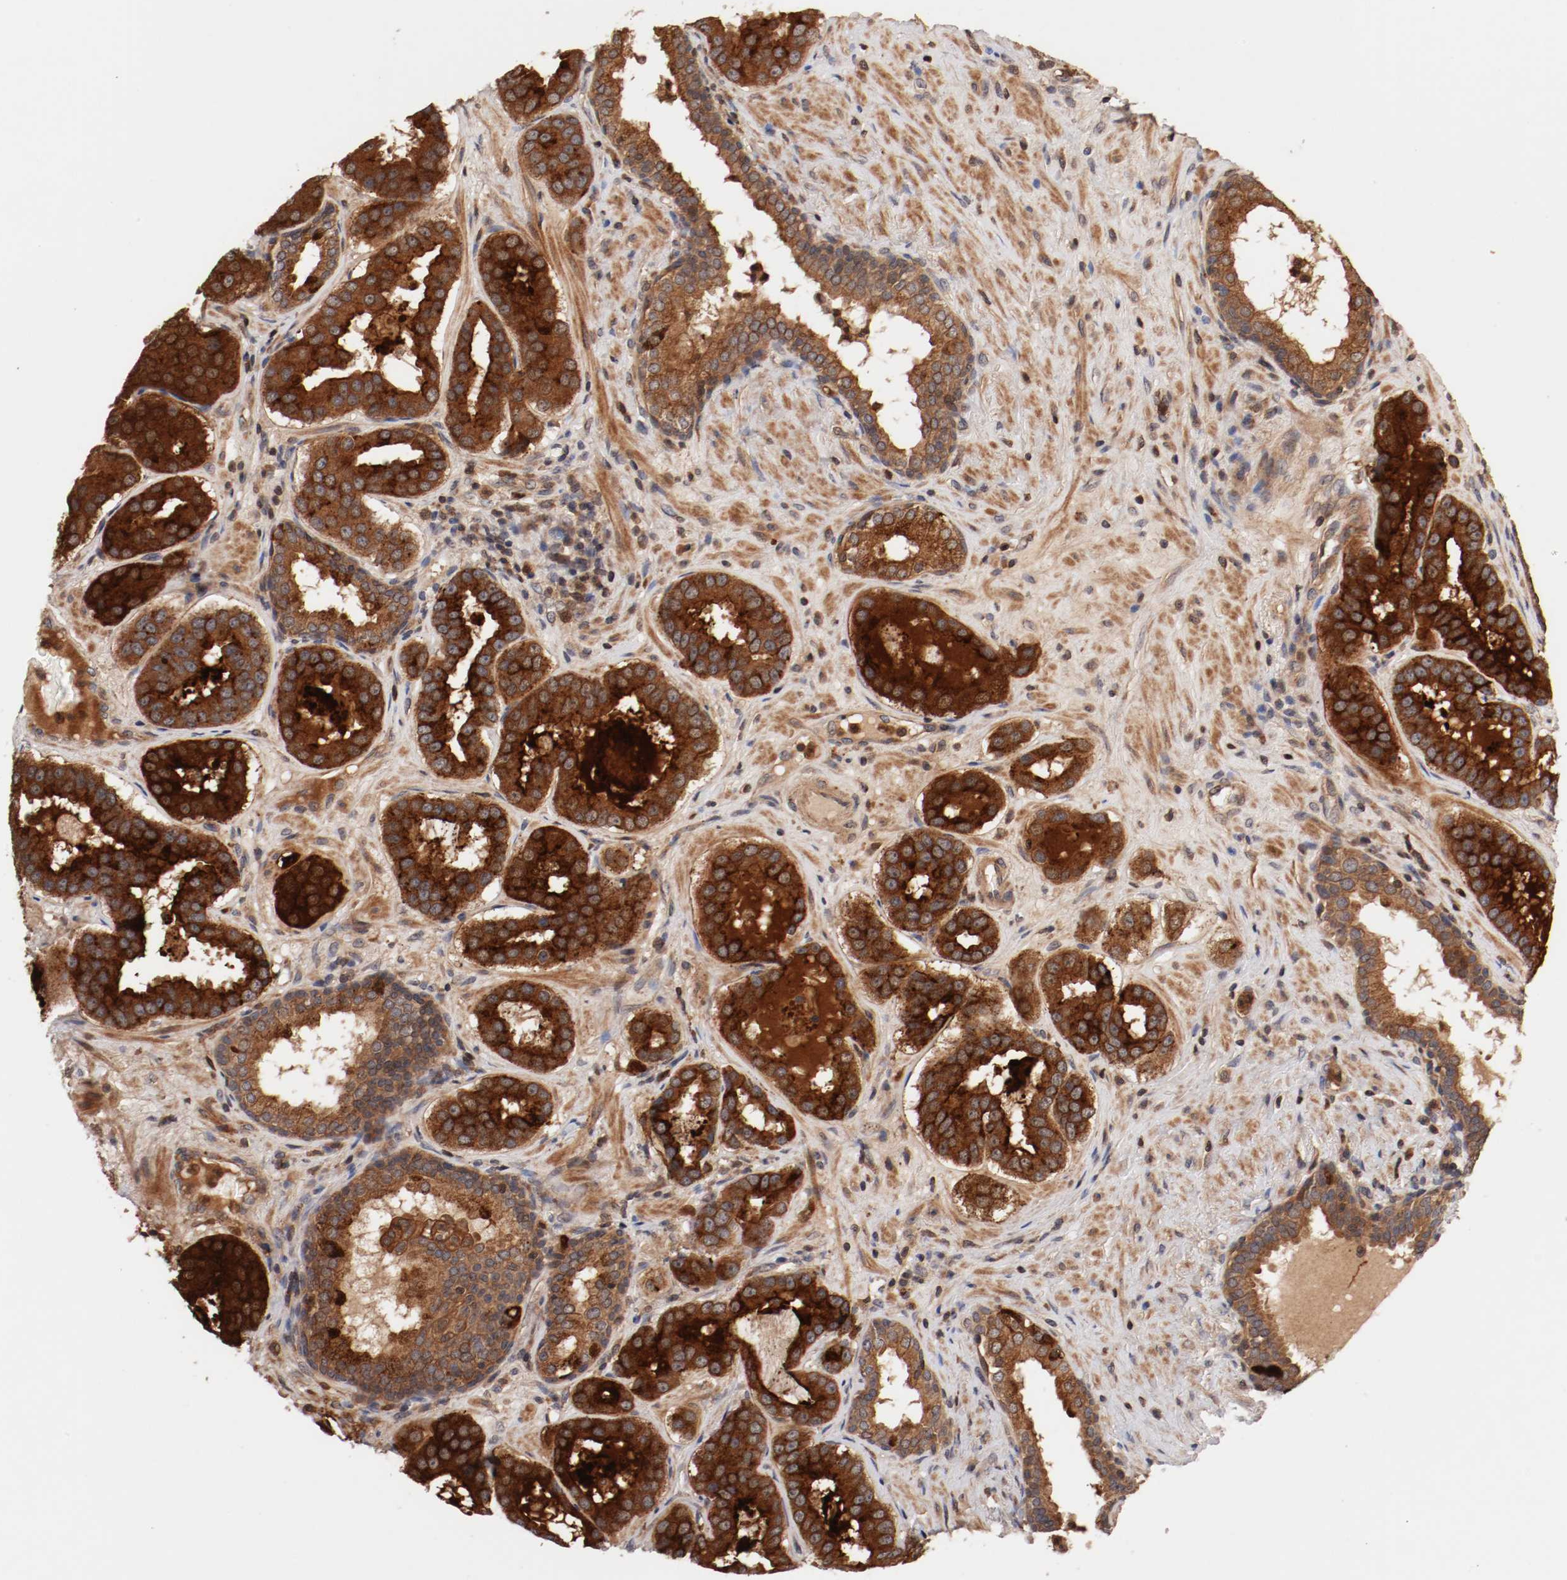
{"staining": {"intensity": "strong", "quantity": ">75%", "location": "cytoplasmic/membranous"}, "tissue": "prostate cancer", "cell_type": "Tumor cells", "image_type": "cancer", "snomed": [{"axis": "morphology", "description": "Adenocarcinoma, Low grade"}, {"axis": "topography", "description": "Prostate"}], "caption": "Human prostate cancer (low-grade adenocarcinoma) stained with a brown dye exhibits strong cytoplasmic/membranous positive staining in approximately >75% of tumor cells.", "gene": "GUF1", "patient": {"sex": "male", "age": 59}}